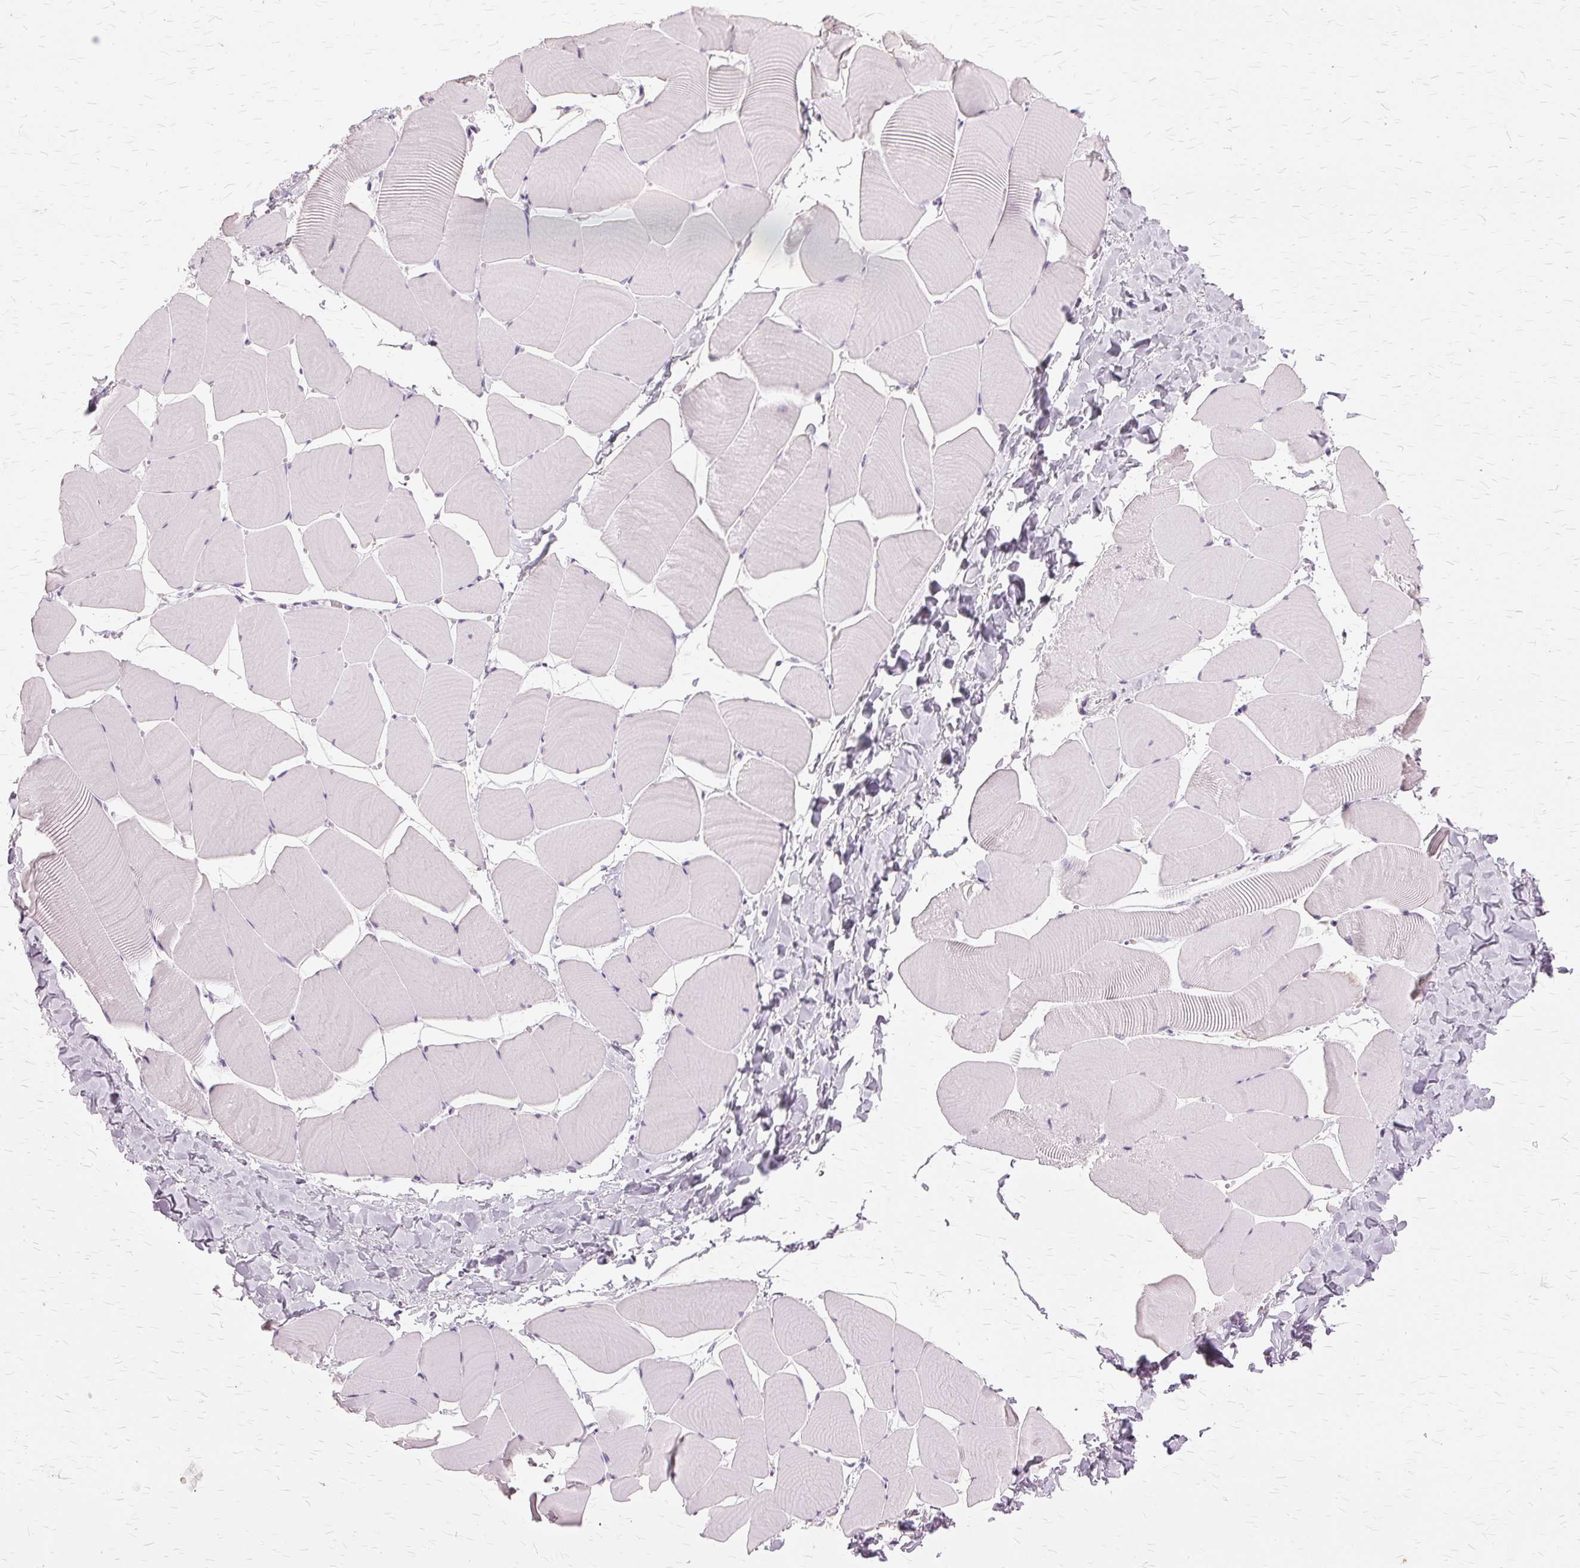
{"staining": {"intensity": "negative", "quantity": "none", "location": "none"}, "tissue": "skeletal muscle", "cell_type": "Myocytes", "image_type": "normal", "snomed": [{"axis": "morphology", "description": "Normal tissue, NOS"}, {"axis": "topography", "description": "Skeletal muscle"}], "caption": "Immunohistochemical staining of normal human skeletal muscle shows no significant staining in myocytes. (Stains: DAB immunohistochemistry with hematoxylin counter stain, Microscopy: brightfield microscopy at high magnification).", "gene": "SLC45A3", "patient": {"sex": "male", "age": 25}}